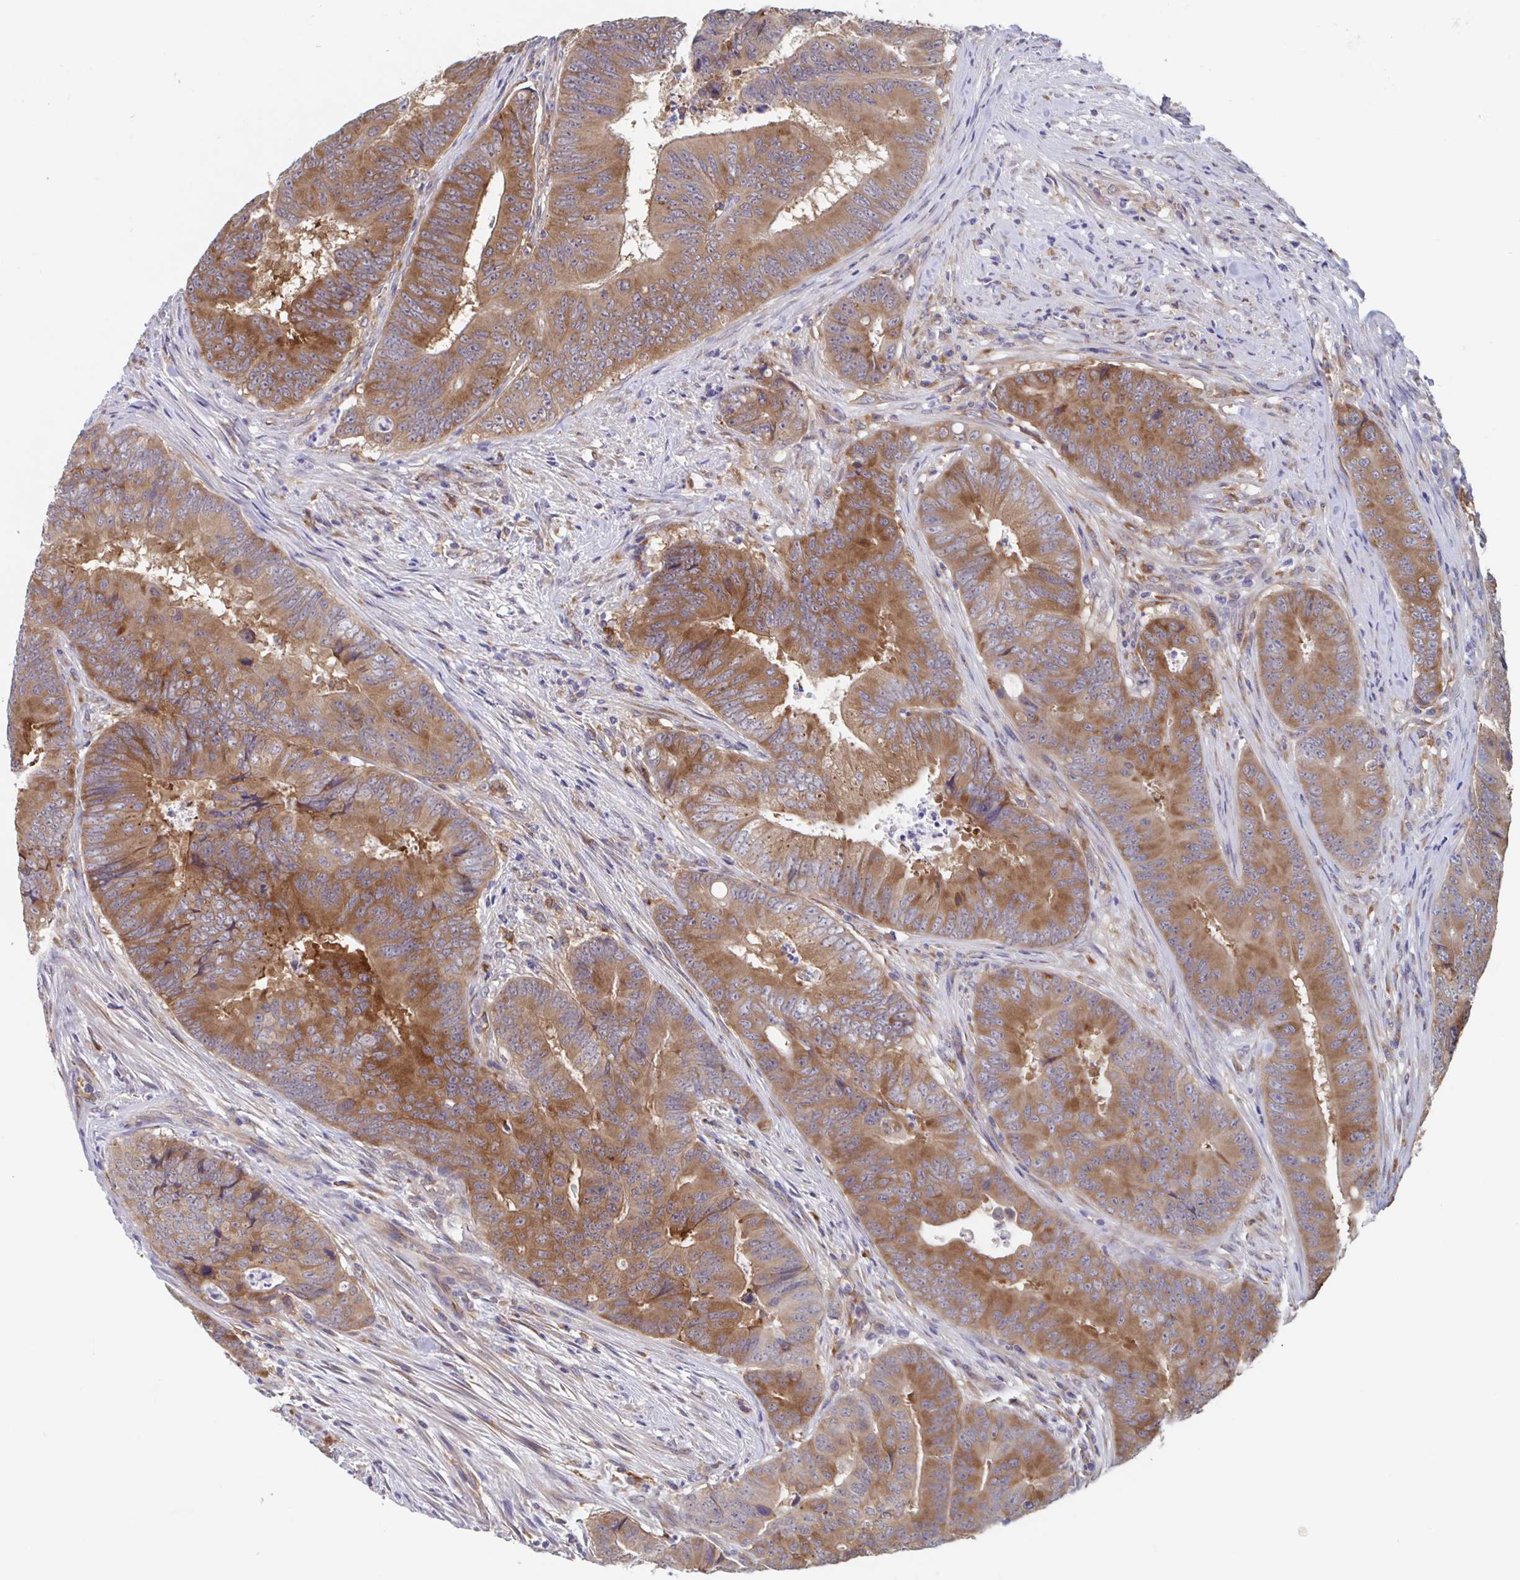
{"staining": {"intensity": "strong", "quantity": ">75%", "location": "cytoplasmic/membranous"}, "tissue": "colorectal cancer", "cell_type": "Tumor cells", "image_type": "cancer", "snomed": [{"axis": "morphology", "description": "Adenocarcinoma, NOS"}, {"axis": "topography", "description": "Colon"}], "caption": "Protein expression analysis of human colorectal cancer reveals strong cytoplasmic/membranous expression in approximately >75% of tumor cells.", "gene": "SNX8", "patient": {"sex": "female", "age": 48}}